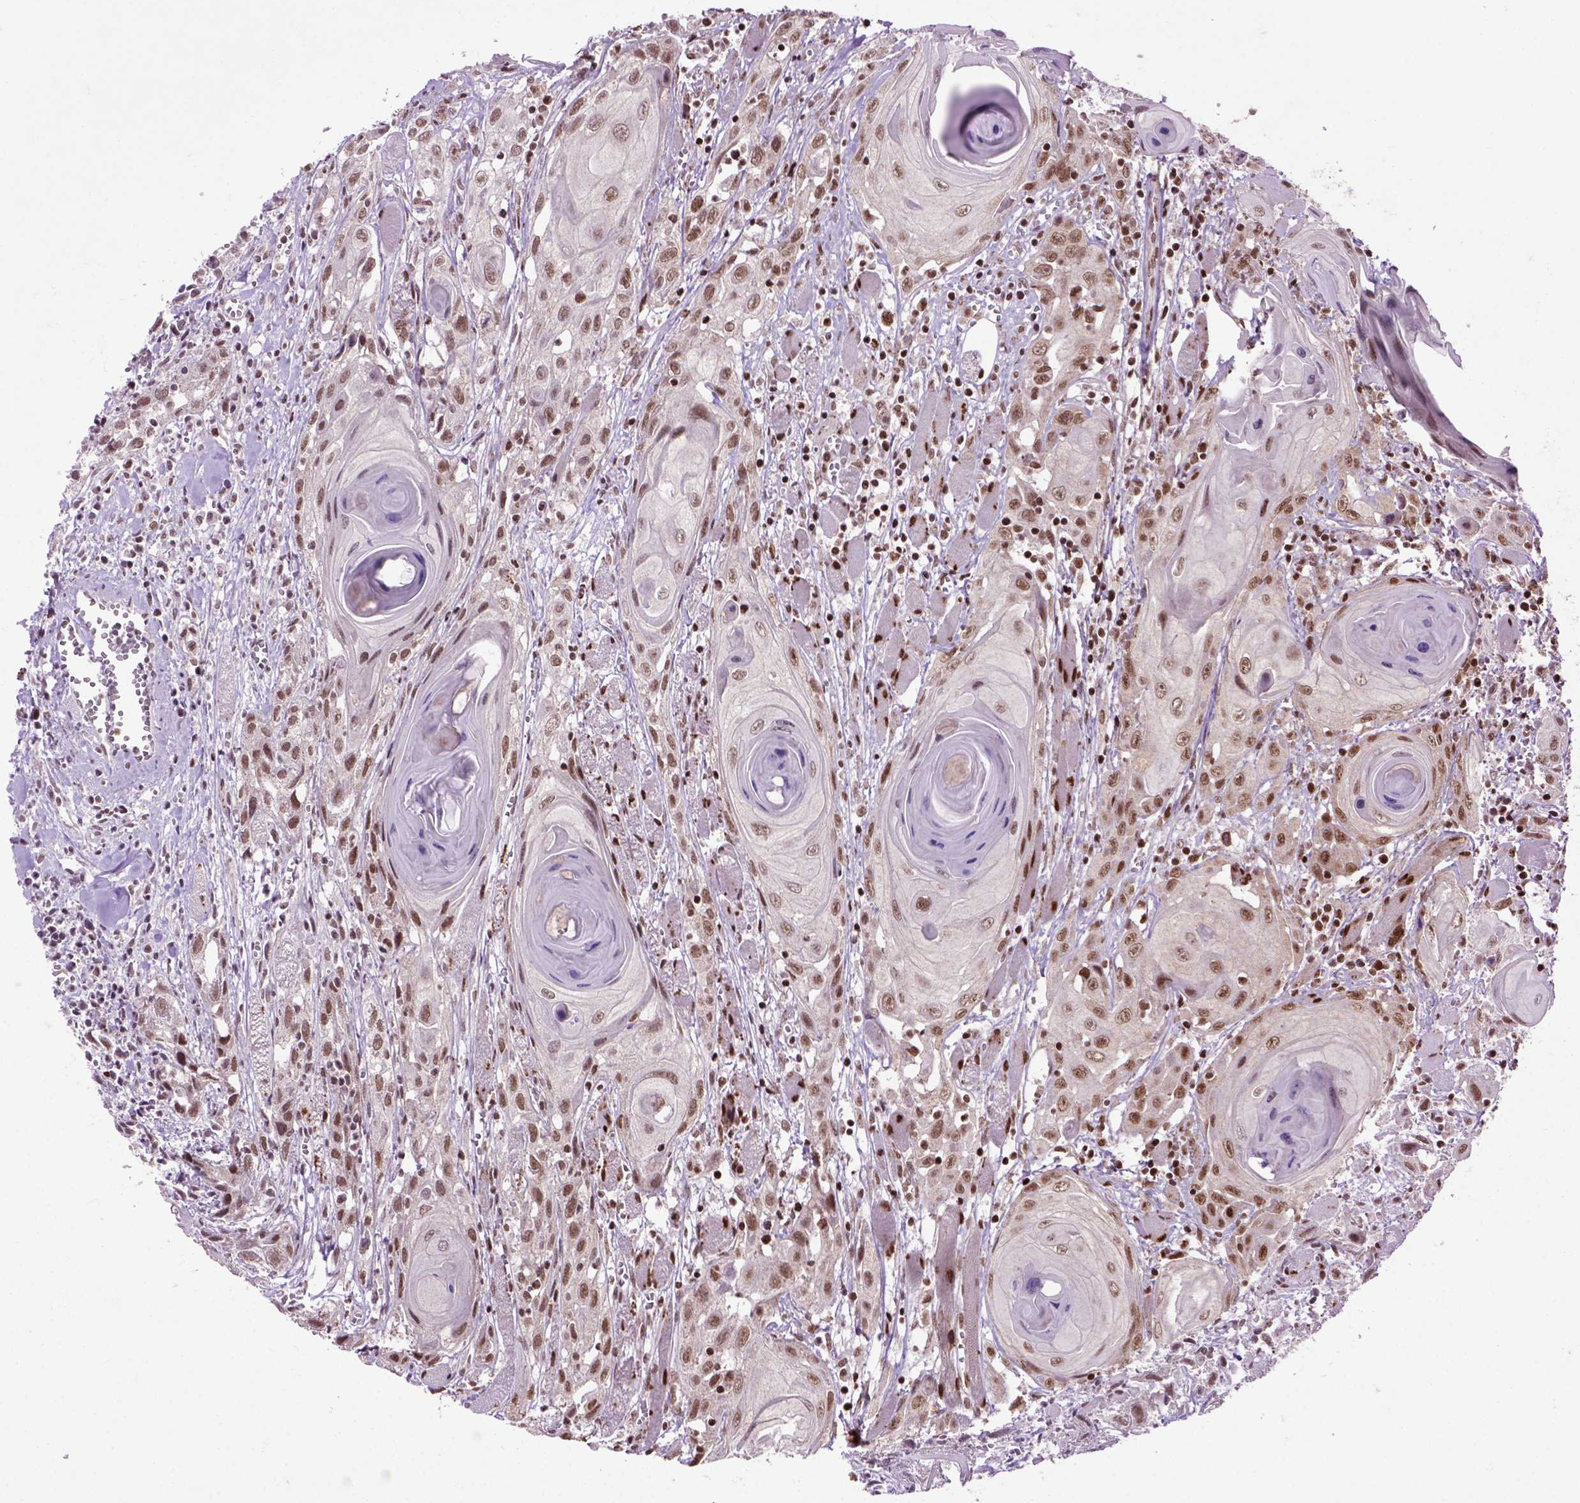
{"staining": {"intensity": "moderate", "quantity": ">75%", "location": "nuclear"}, "tissue": "head and neck cancer", "cell_type": "Tumor cells", "image_type": "cancer", "snomed": [{"axis": "morphology", "description": "Squamous cell carcinoma, NOS"}, {"axis": "topography", "description": "Head-Neck"}], "caption": "An image of head and neck cancer stained for a protein shows moderate nuclear brown staining in tumor cells. (DAB (3,3'-diaminobenzidine) IHC, brown staining for protein, blue staining for nuclei).", "gene": "CELF1", "patient": {"sex": "female", "age": 80}}